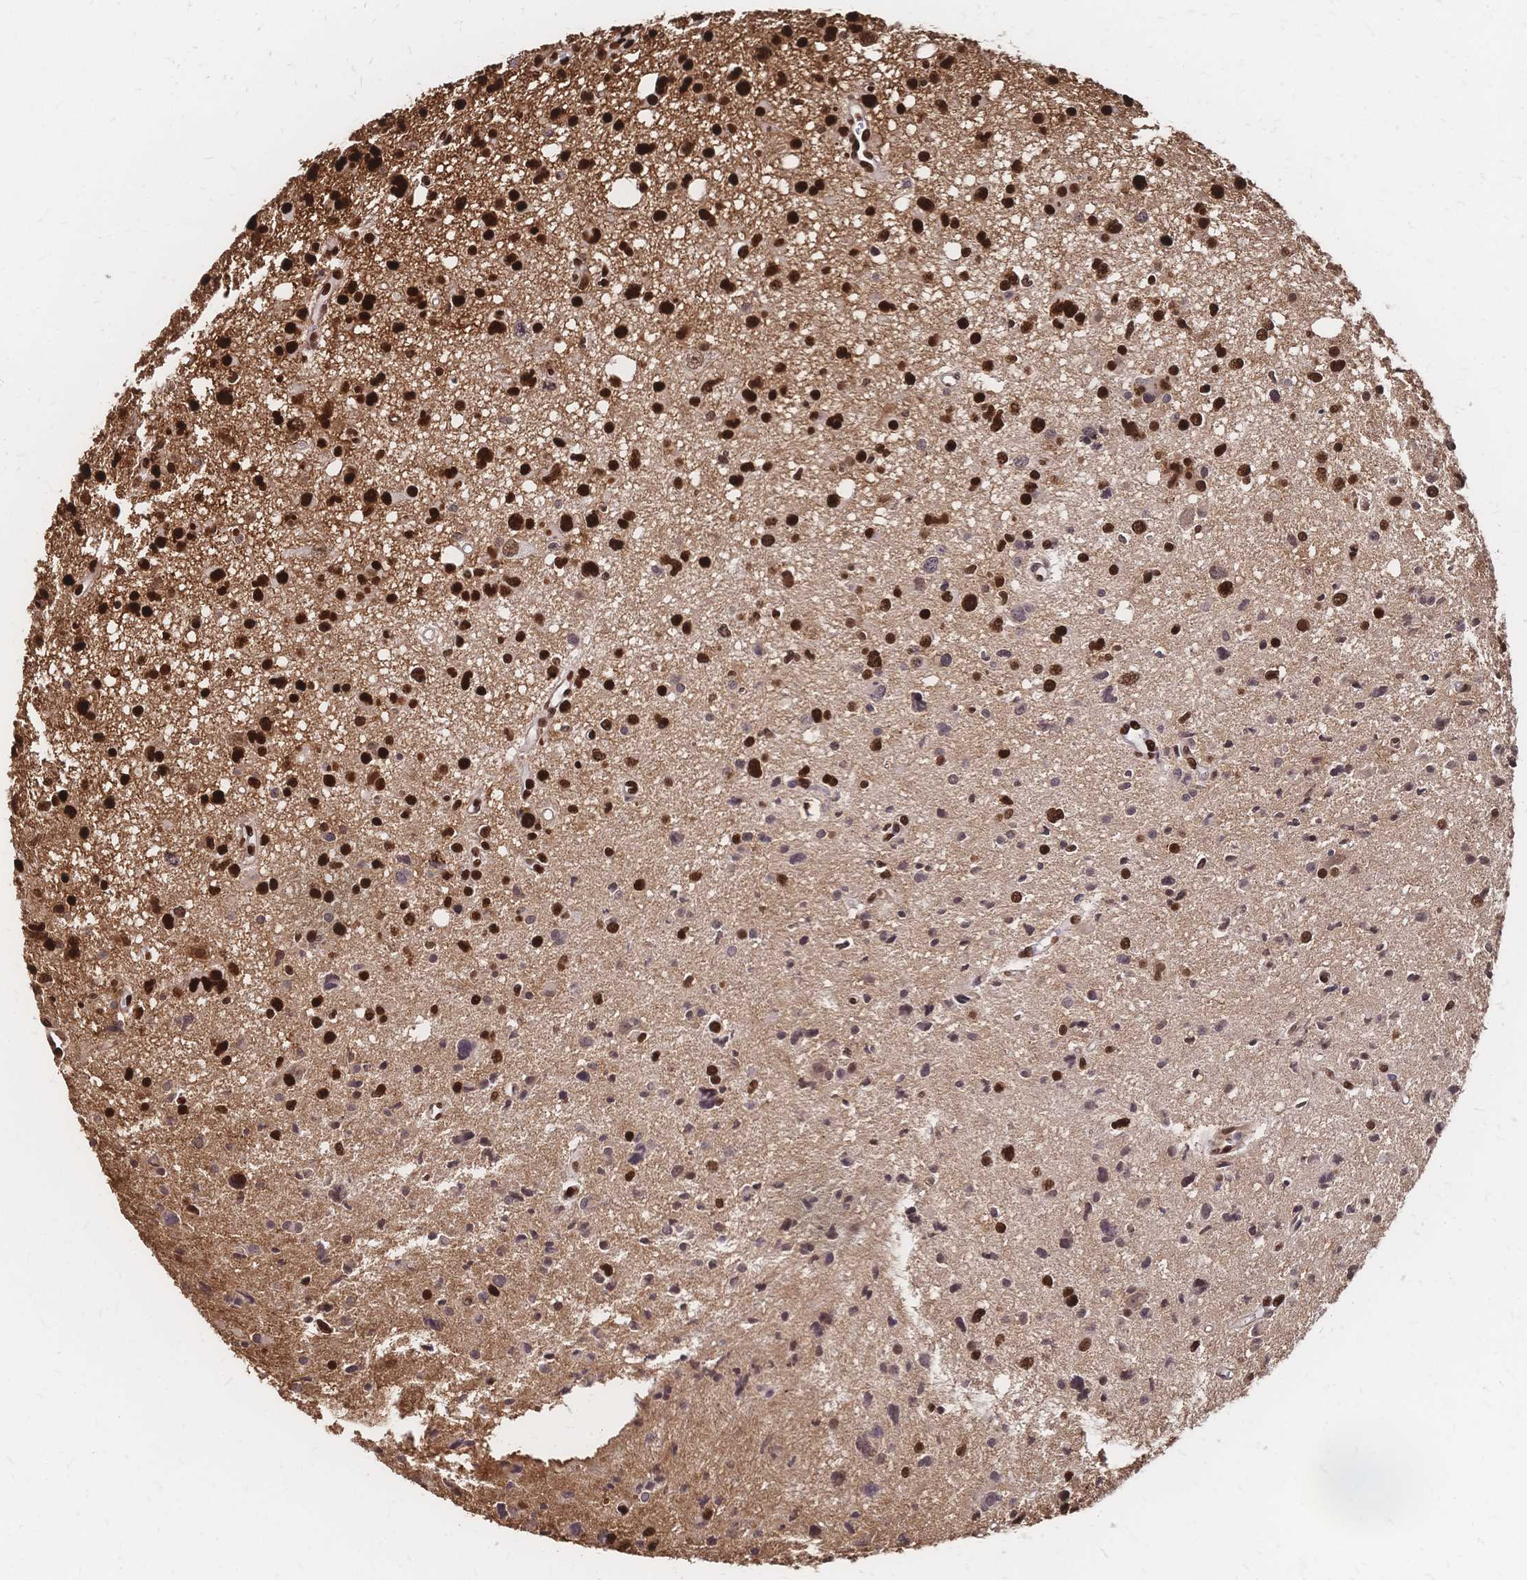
{"staining": {"intensity": "strong", "quantity": ">75%", "location": "nuclear"}, "tissue": "glioma", "cell_type": "Tumor cells", "image_type": "cancer", "snomed": [{"axis": "morphology", "description": "Glioma, malignant, High grade"}, {"axis": "topography", "description": "Brain"}], "caption": "High-magnification brightfield microscopy of malignant glioma (high-grade) stained with DAB (brown) and counterstained with hematoxylin (blue). tumor cells exhibit strong nuclear positivity is present in about>75% of cells.", "gene": "HDGF", "patient": {"sex": "male", "age": 23}}